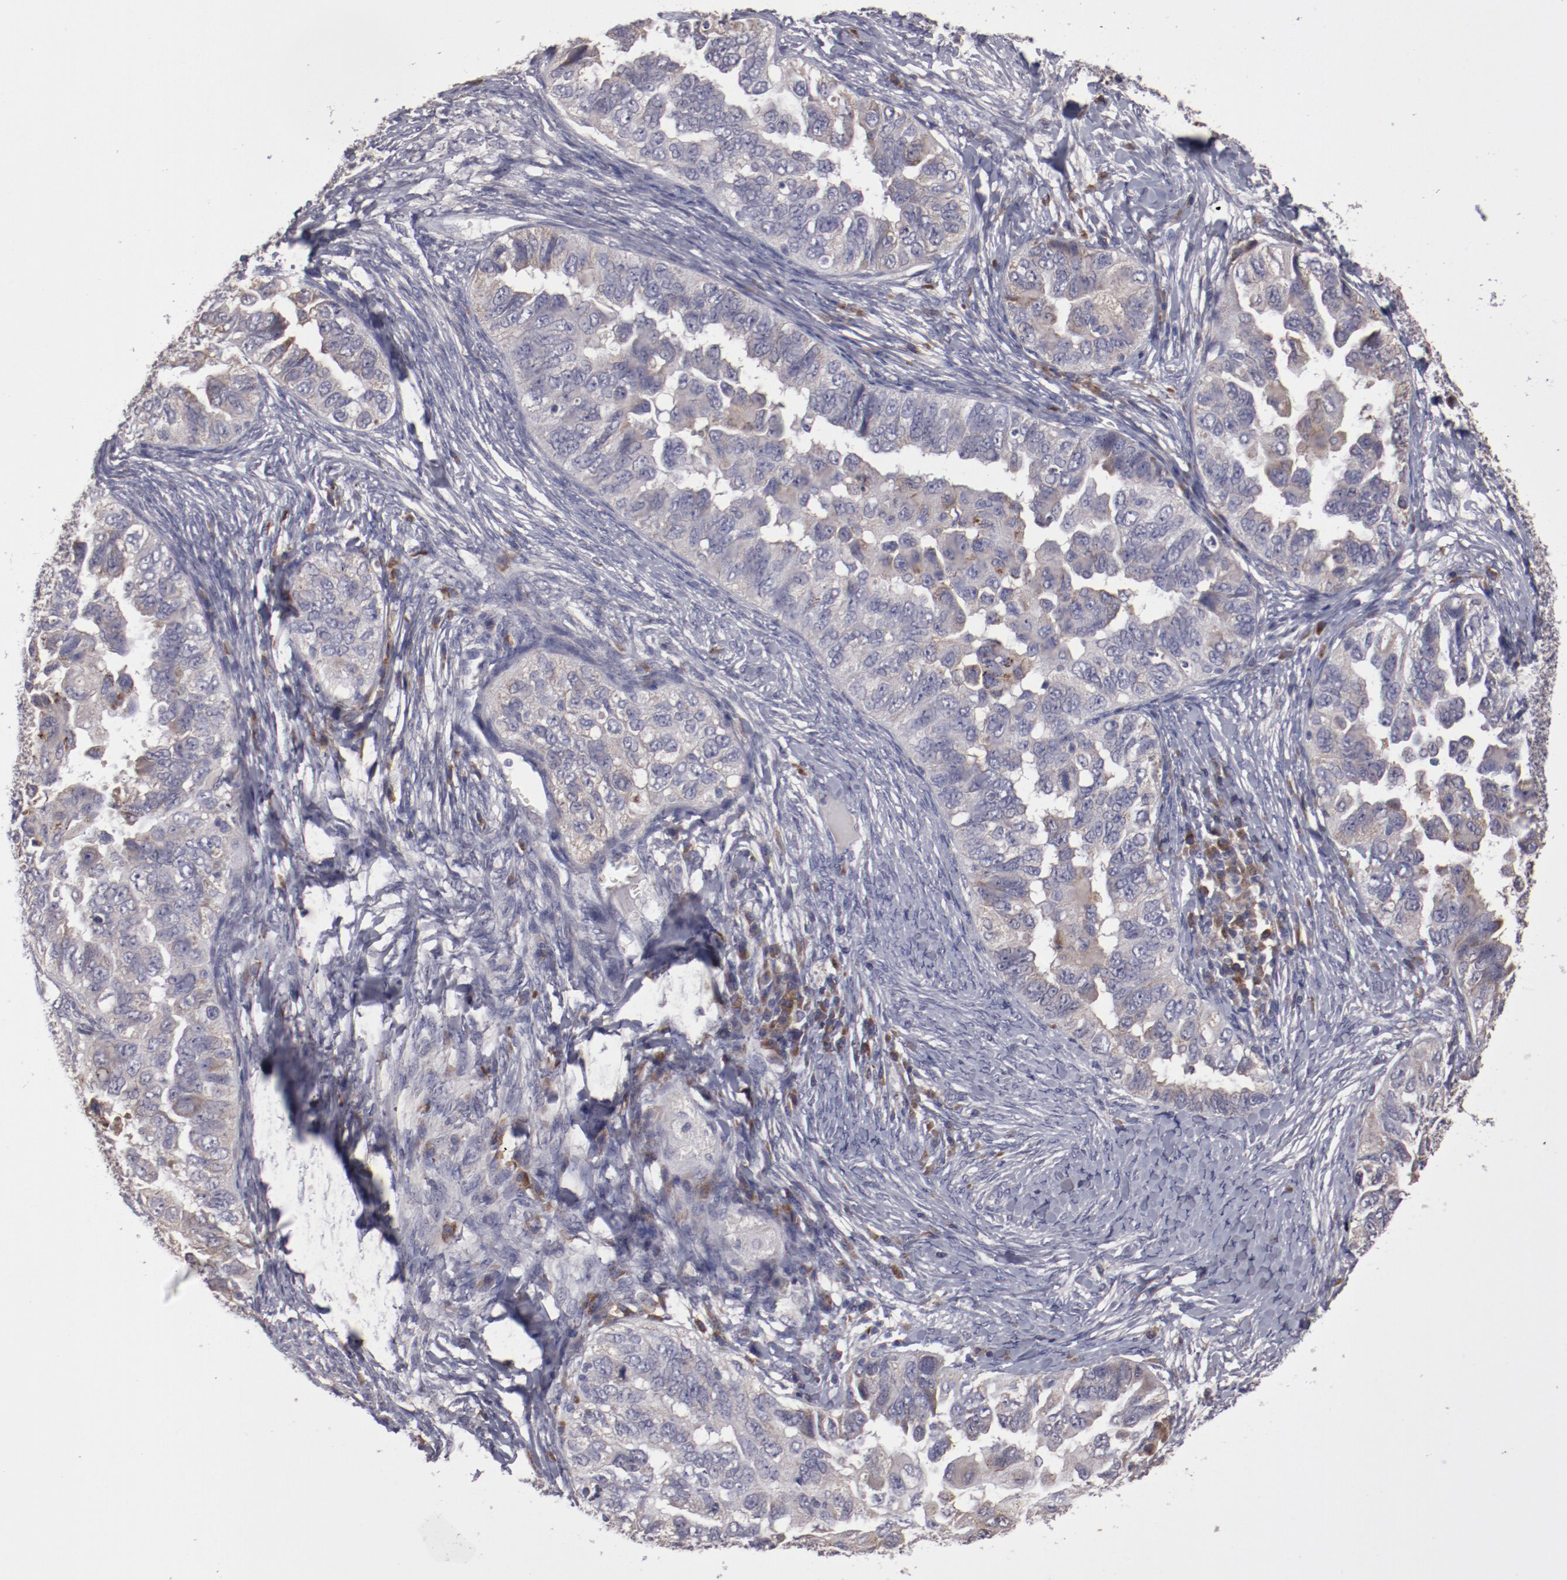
{"staining": {"intensity": "weak", "quantity": "25%-75%", "location": "cytoplasmic/membranous"}, "tissue": "ovarian cancer", "cell_type": "Tumor cells", "image_type": "cancer", "snomed": [{"axis": "morphology", "description": "Cystadenocarcinoma, serous, NOS"}, {"axis": "topography", "description": "Ovary"}], "caption": "IHC photomicrograph of ovarian cancer (serous cystadenocarcinoma) stained for a protein (brown), which demonstrates low levels of weak cytoplasmic/membranous staining in approximately 25%-75% of tumor cells.", "gene": "IL12A", "patient": {"sex": "female", "age": 82}}